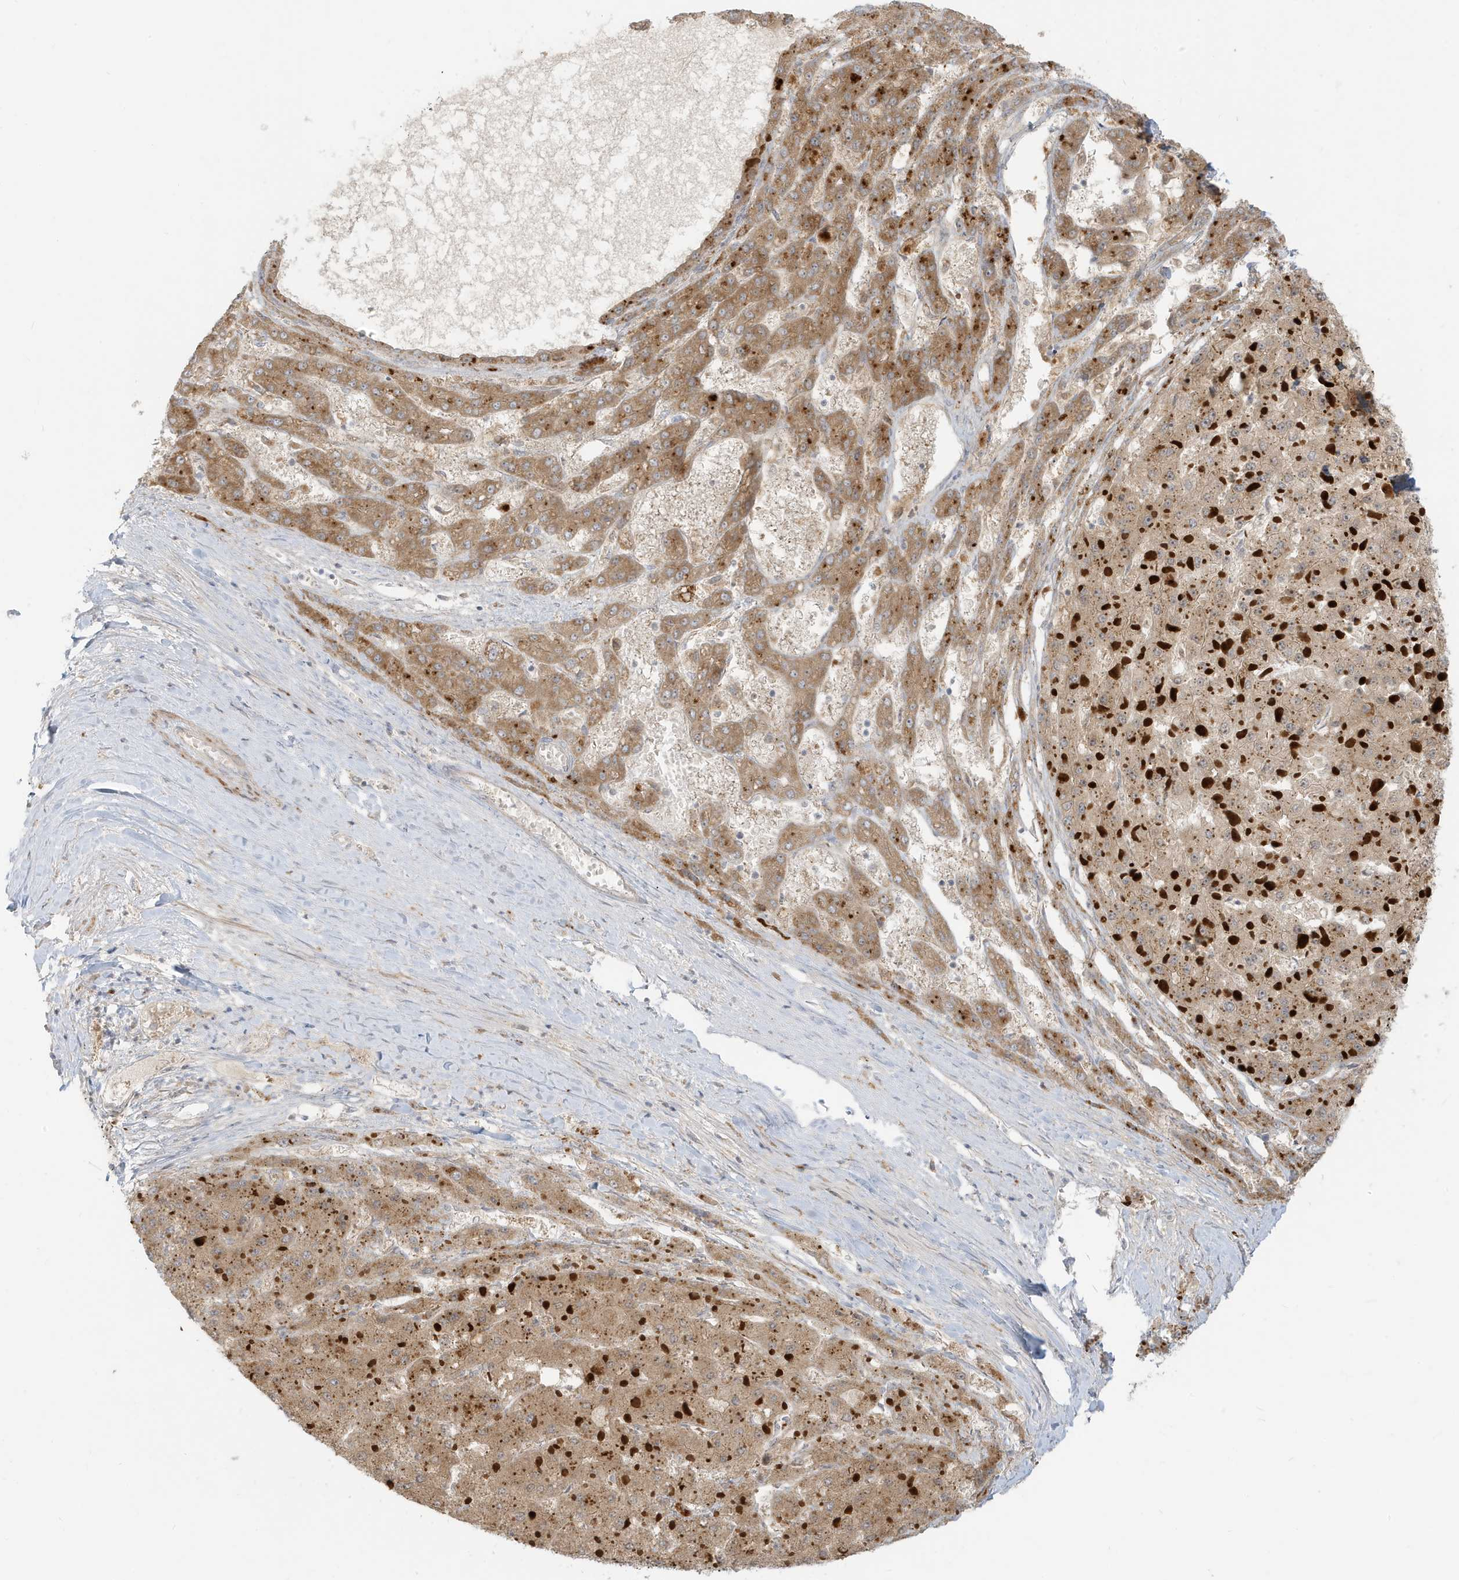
{"staining": {"intensity": "moderate", "quantity": ">75%", "location": "cytoplasmic/membranous"}, "tissue": "liver cancer", "cell_type": "Tumor cells", "image_type": "cancer", "snomed": [{"axis": "morphology", "description": "Carcinoma, Hepatocellular, NOS"}, {"axis": "topography", "description": "Liver"}], "caption": "Immunohistochemistry (DAB) staining of liver cancer (hepatocellular carcinoma) shows moderate cytoplasmic/membranous protein positivity in approximately >75% of tumor cells.", "gene": "MCOLN1", "patient": {"sex": "female", "age": 73}}